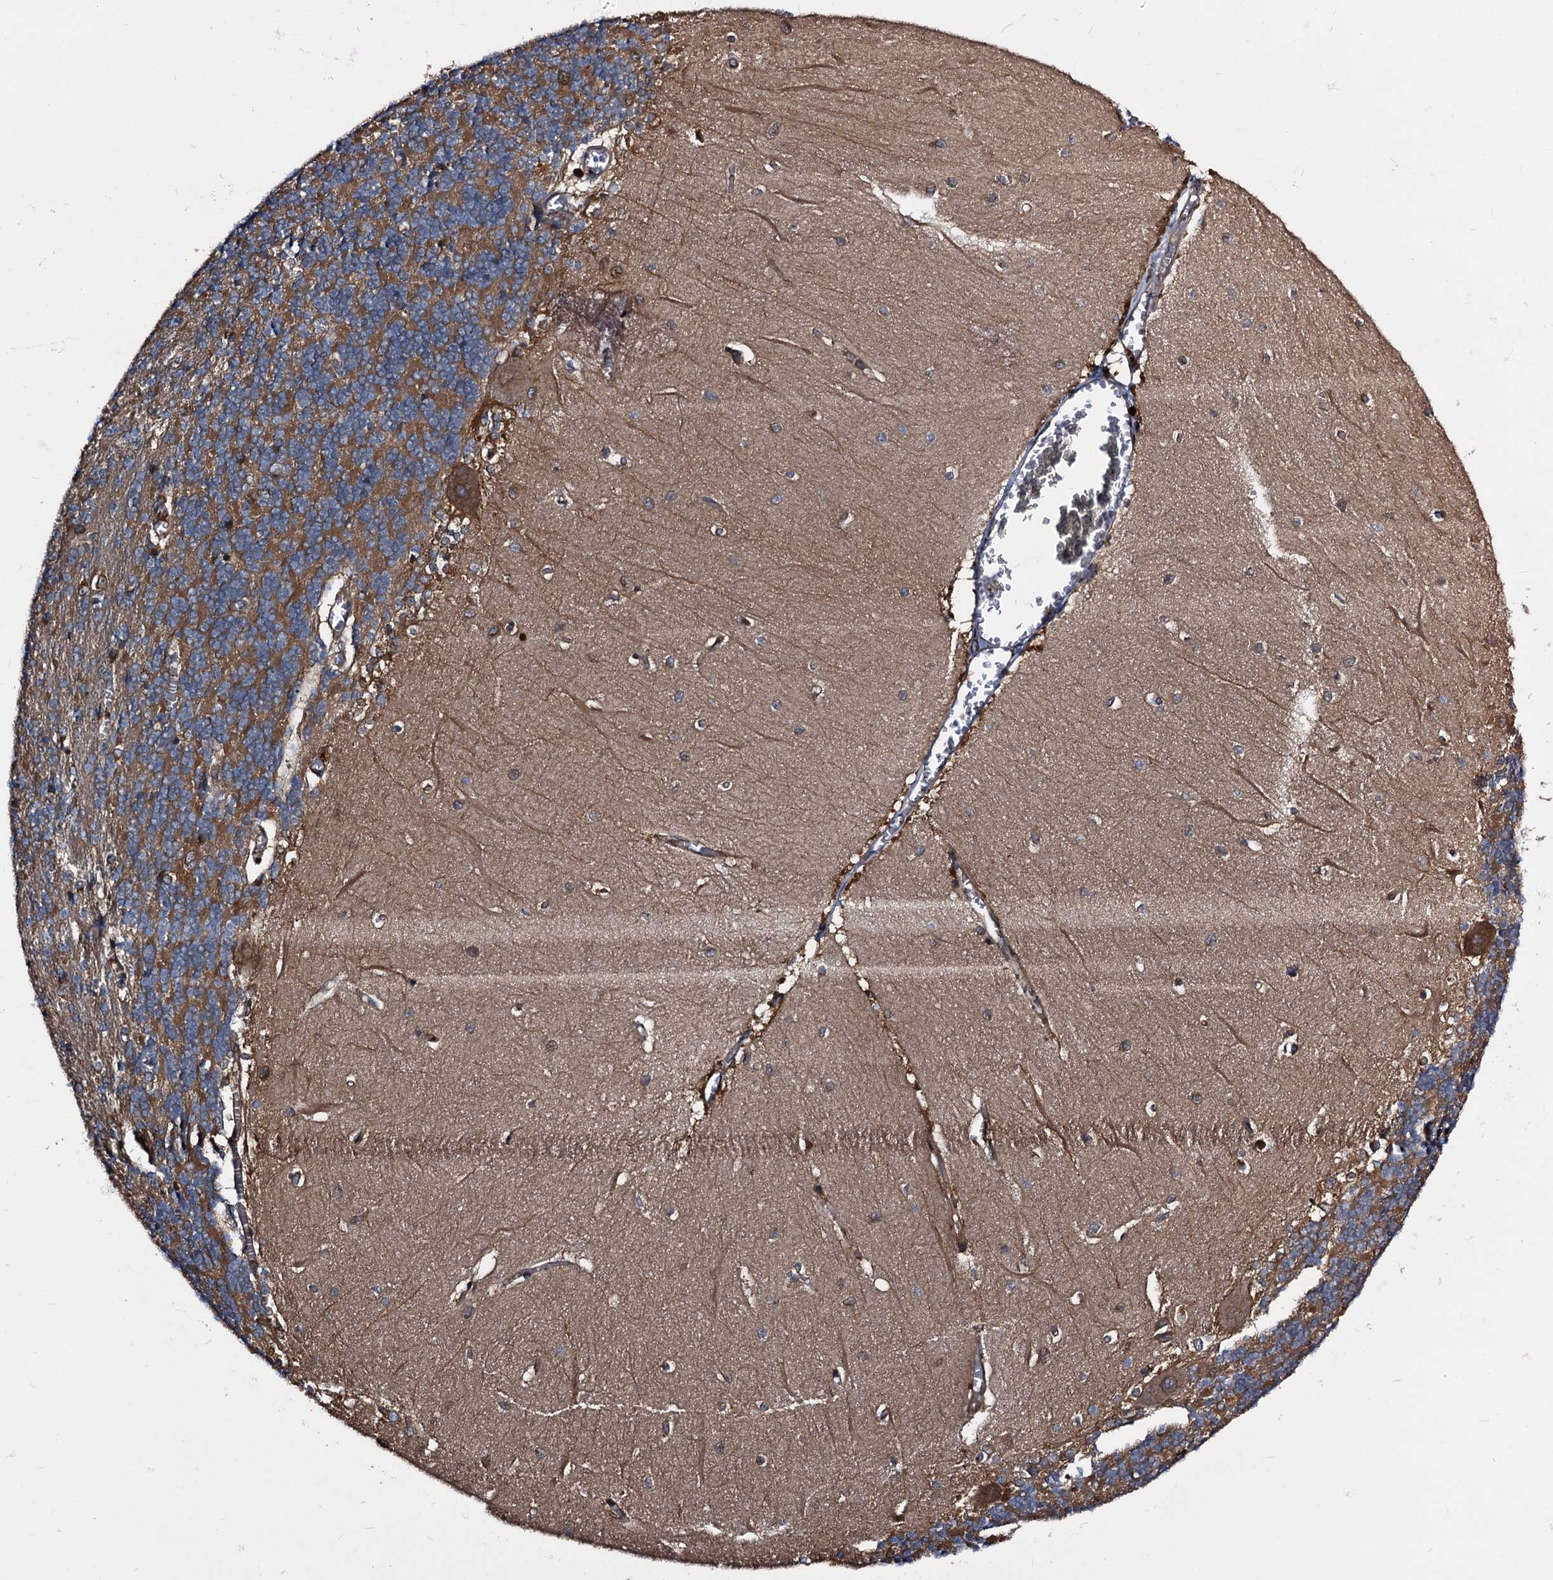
{"staining": {"intensity": "moderate", "quantity": ">75%", "location": "cytoplasmic/membranous"}, "tissue": "cerebellum", "cell_type": "Cells in granular layer", "image_type": "normal", "snomed": [{"axis": "morphology", "description": "Normal tissue, NOS"}, {"axis": "topography", "description": "Cerebellum"}], "caption": "Moderate cytoplasmic/membranous expression is appreciated in about >75% of cells in granular layer in unremarkable cerebellum.", "gene": "PEX5", "patient": {"sex": "male", "age": 37}}